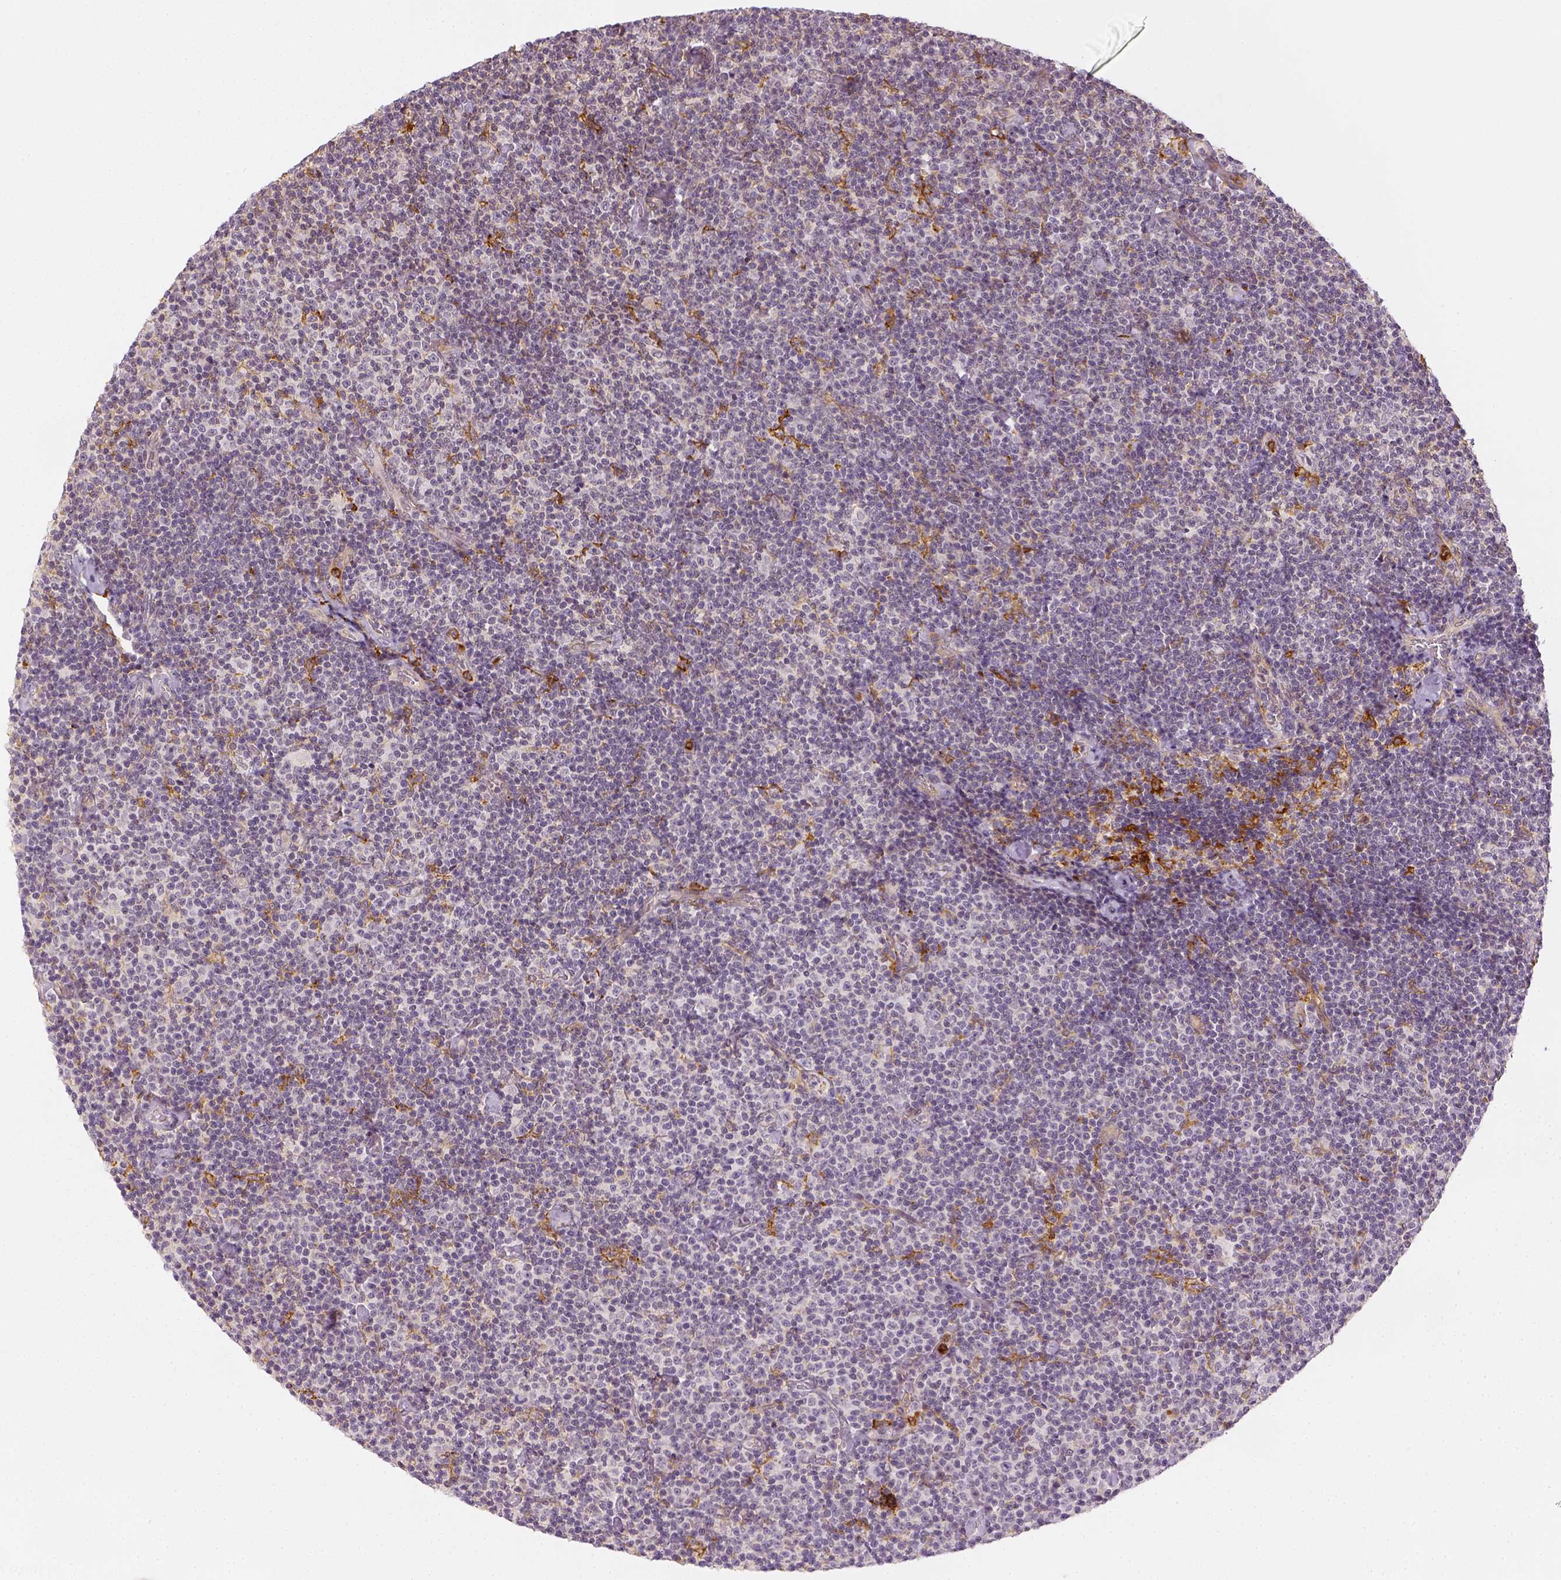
{"staining": {"intensity": "negative", "quantity": "none", "location": "none"}, "tissue": "lymphoma", "cell_type": "Tumor cells", "image_type": "cancer", "snomed": [{"axis": "morphology", "description": "Malignant lymphoma, non-Hodgkin's type, Low grade"}, {"axis": "topography", "description": "Lymph node"}], "caption": "DAB immunohistochemical staining of lymphoma reveals no significant positivity in tumor cells.", "gene": "CD14", "patient": {"sex": "male", "age": 81}}